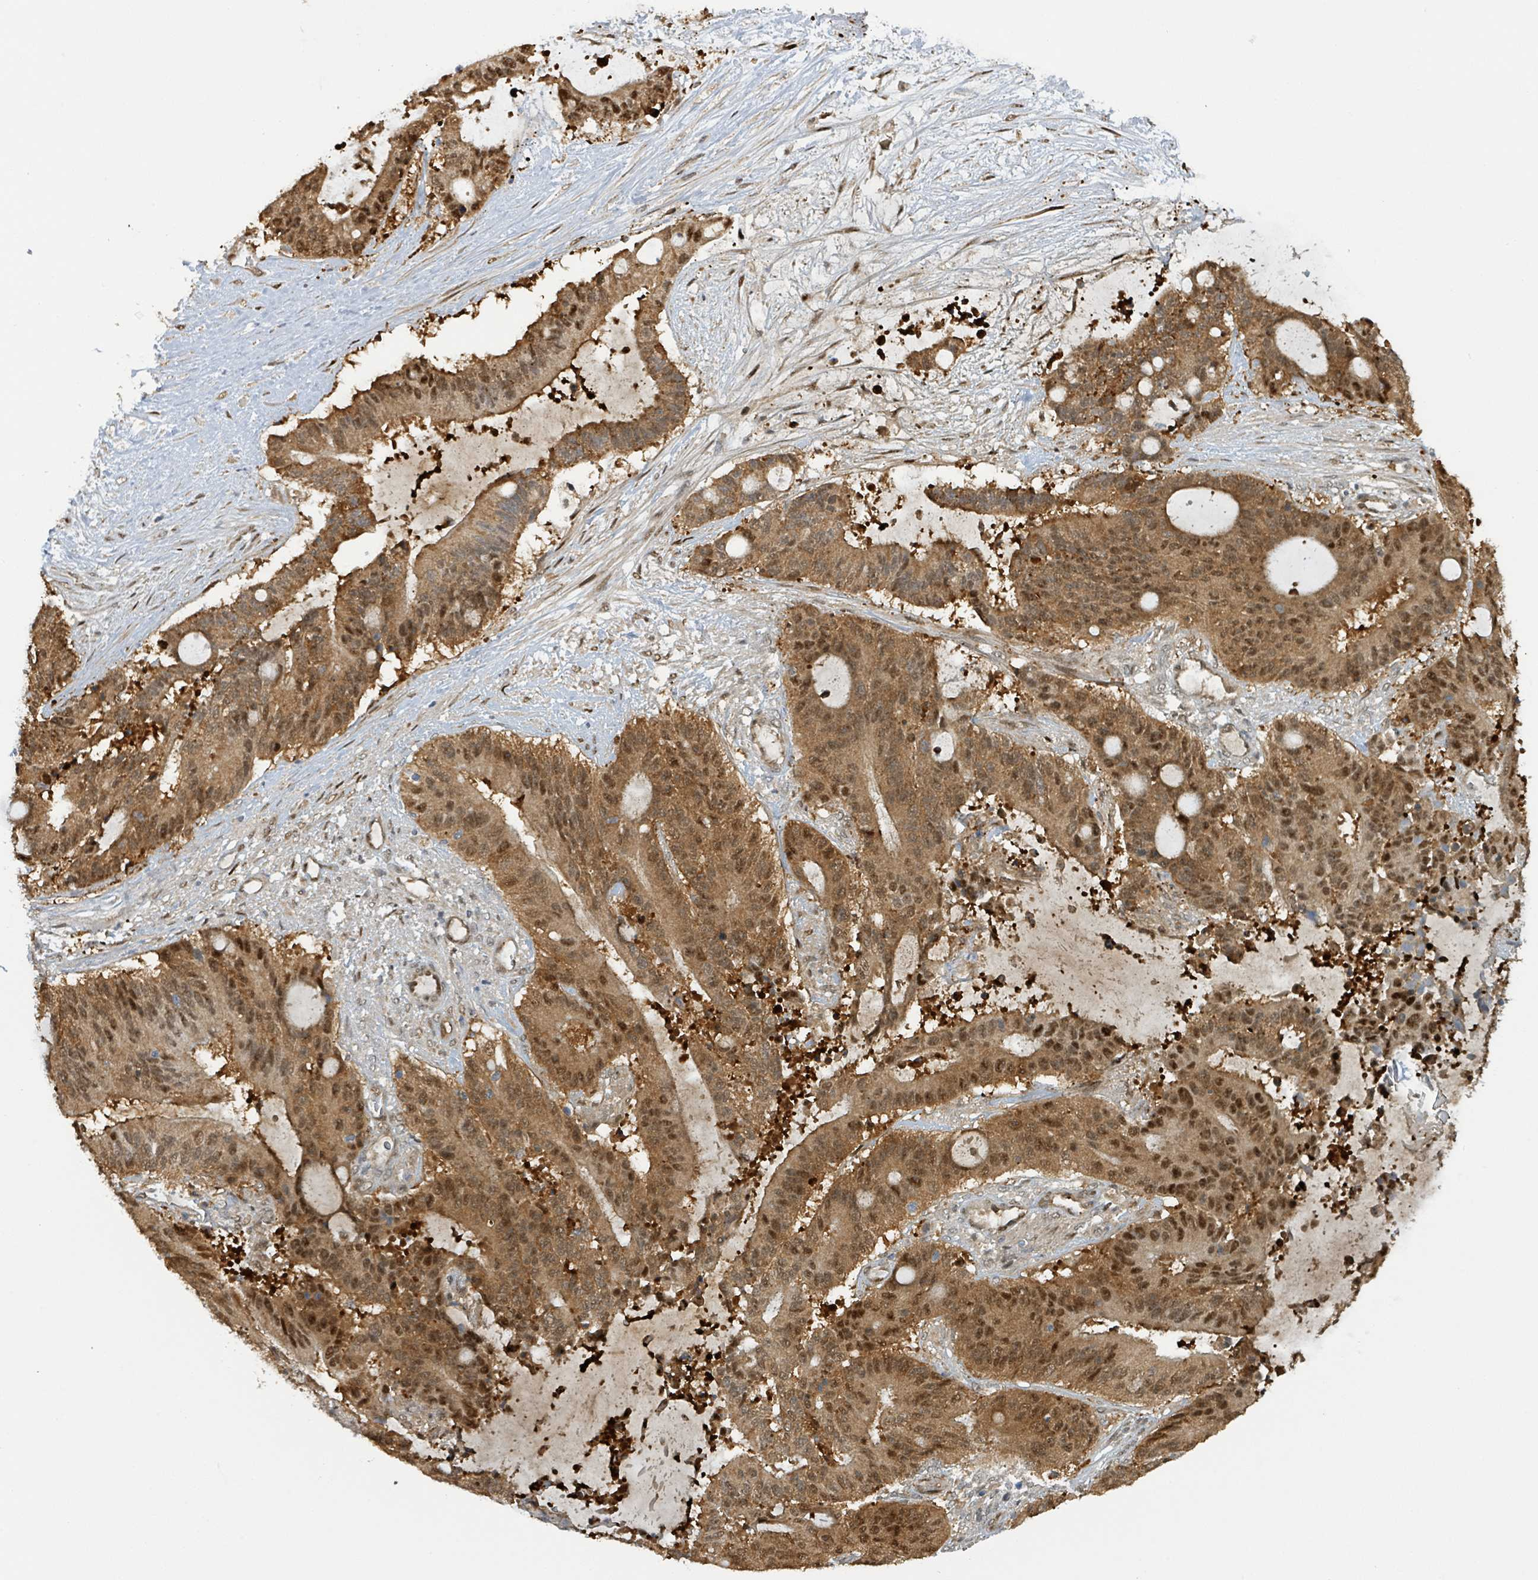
{"staining": {"intensity": "moderate", "quantity": ">75%", "location": "cytoplasmic/membranous,nuclear"}, "tissue": "liver cancer", "cell_type": "Tumor cells", "image_type": "cancer", "snomed": [{"axis": "morphology", "description": "Normal tissue, NOS"}, {"axis": "morphology", "description": "Cholangiocarcinoma"}, {"axis": "topography", "description": "Liver"}, {"axis": "topography", "description": "Peripheral nerve tissue"}], "caption": "Immunohistochemical staining of human liver cancer (cholangiocarcinoma) demonstrates medium levels of moderate cytoplasmic/membranous and nuclear staining in about >75% of tumor cells.", "gene": "PSMB7", "patient": {"sex": "female", "age": 73}}